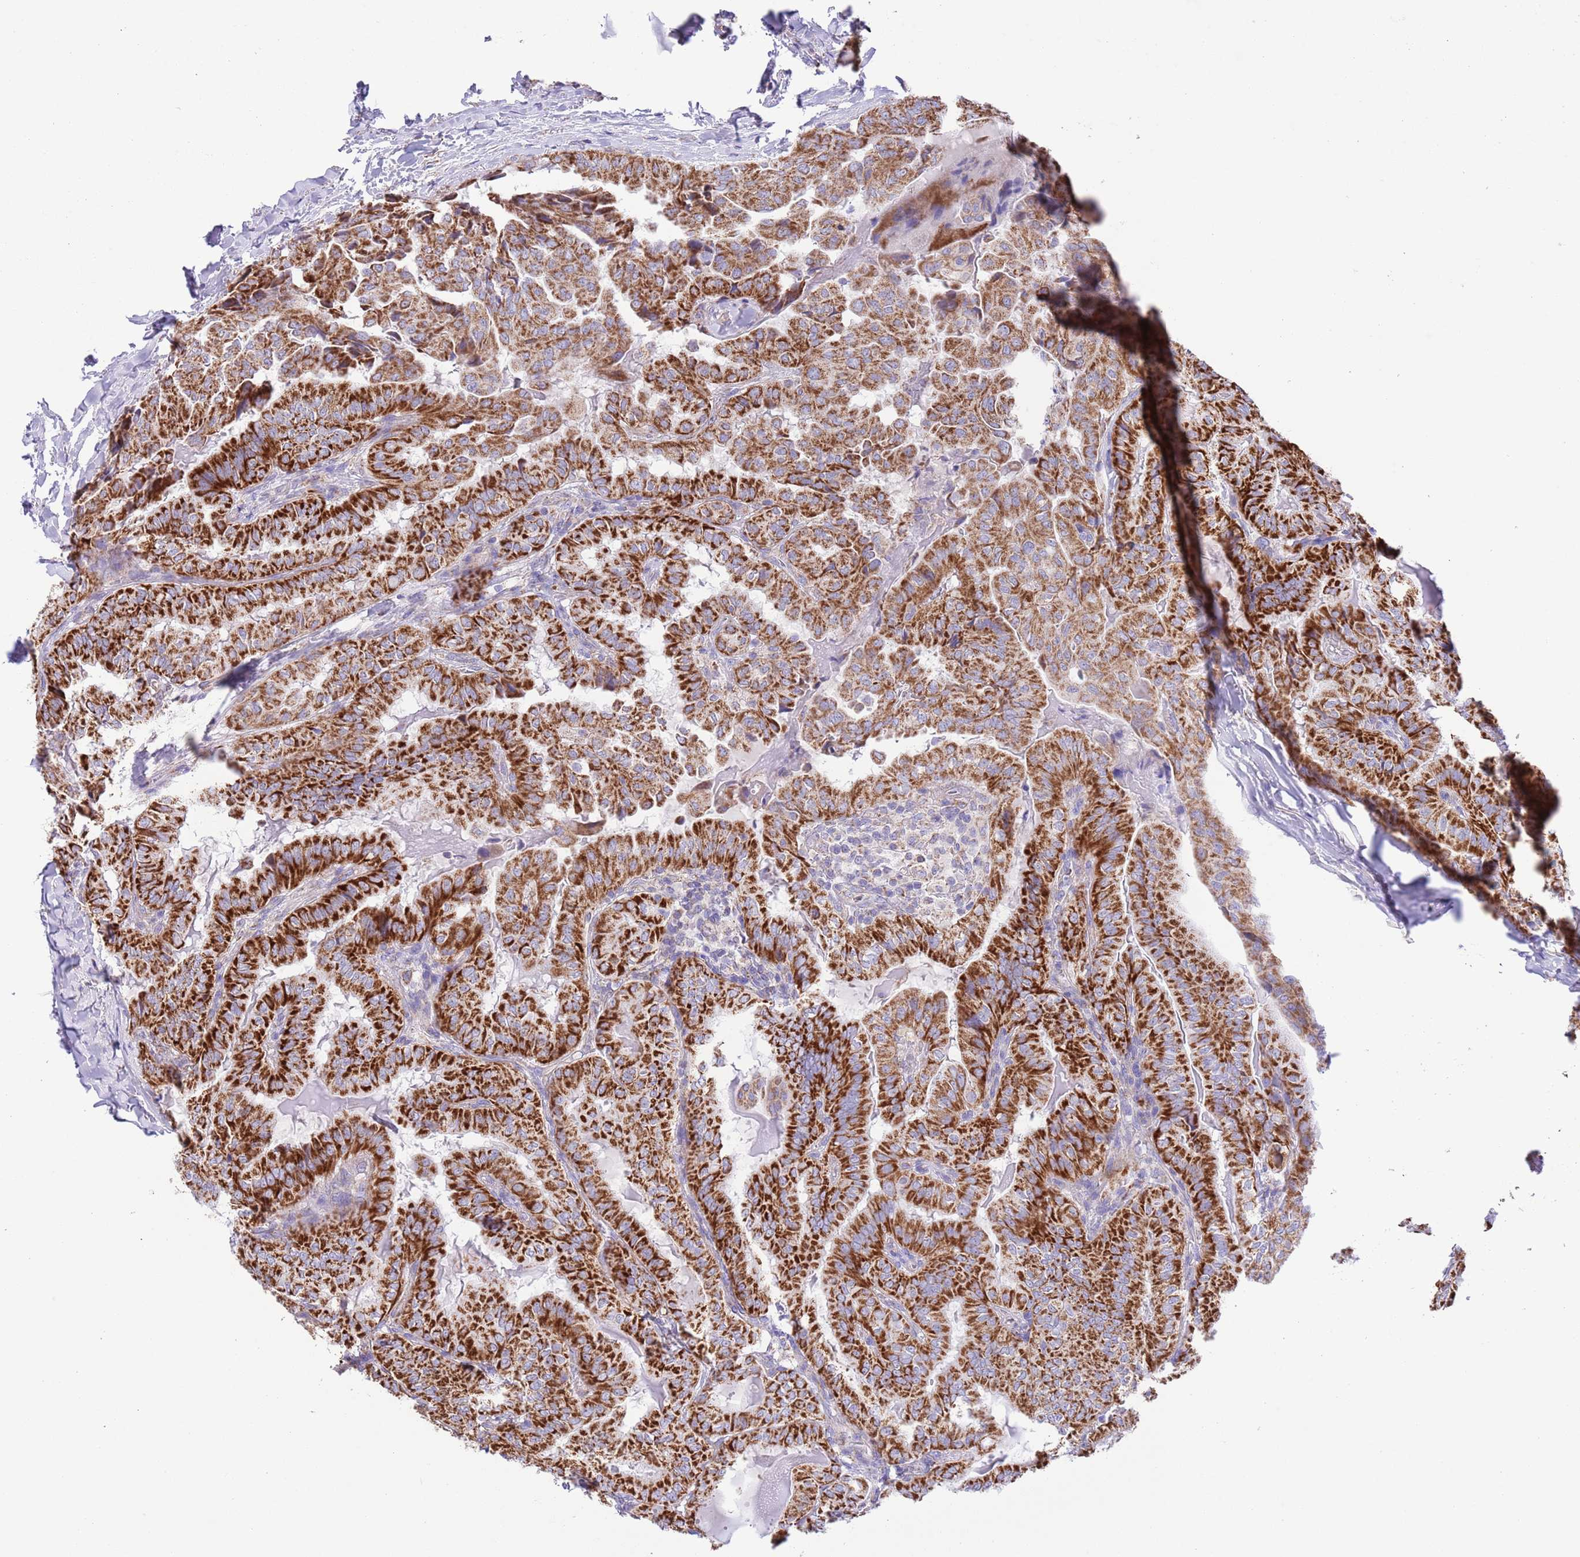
{"staining": {"intensity": "strong", "quantity": ">75%", "location": "cytoplasmic/membranous"}, "tissue": "thyroid cancer", "cell_type": "Tumor cells", "image_type": "cancer", "snomed": [{"axis": "morphology", "description": "Papillary adenocarcinoma, NOS"}, {"axis": "topography", "description": "Thyroid gland"}], "caption": "Tumor cells demonstrate high levels of strong cytoplasmic/membranous expression in about >75% of cells in human papillary adenocarcinoma (thyroid).", "gene": "SS18L2", "patient": {"sex": "female", "age": 68}}